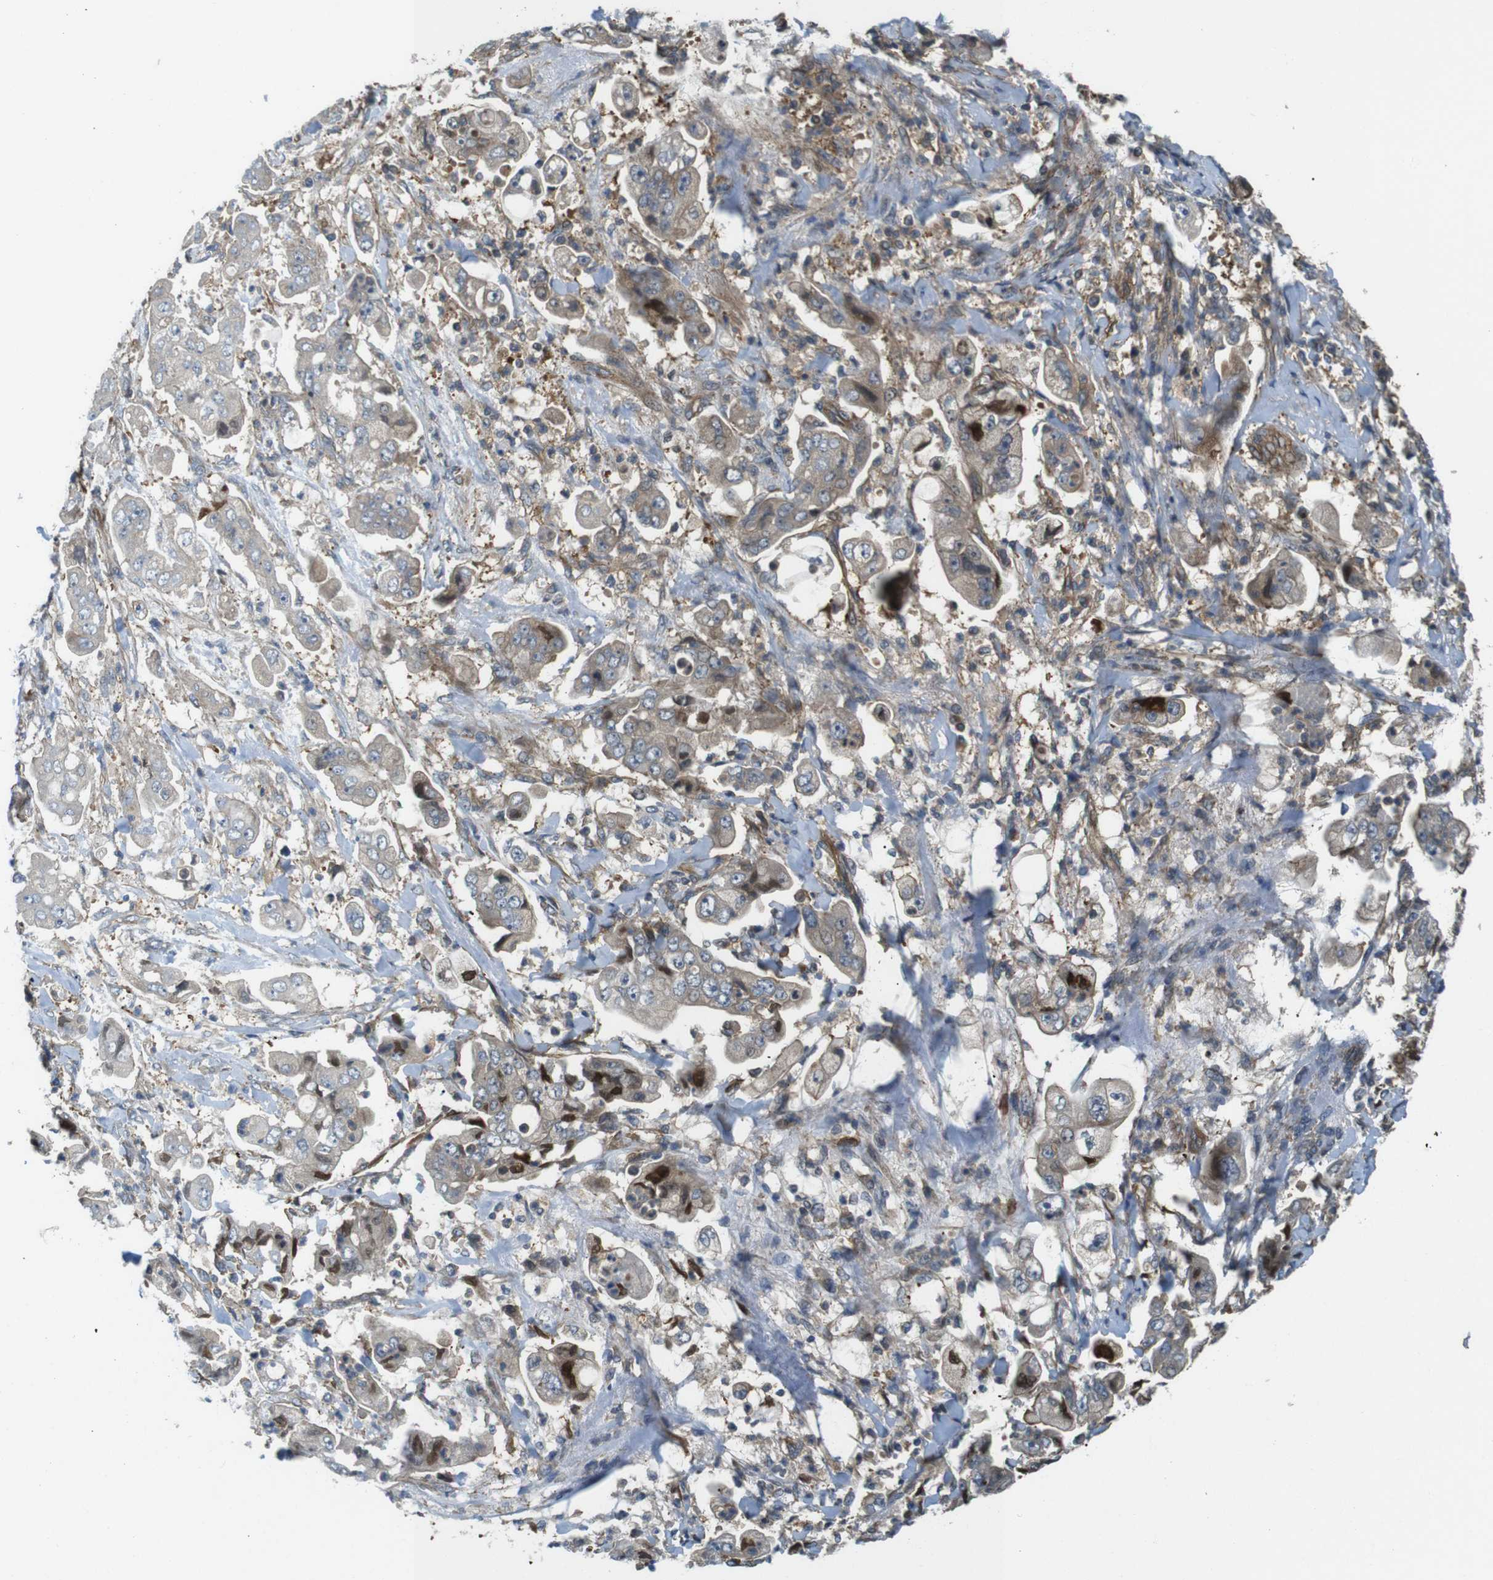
{"staining": {"intensity": "moderate", "quantity": "25%-75%", "location": "cytoplasmic/membranous"}, "tissue": "stomach cancer", "cell_type": "Tumor cells", "image_type": "cancer", "snomed": [{"axis": "morphology", "description": "Adenocarcinoma, NOS"}, {"axis": "topography", "description": "Stomach"}], "caption": "Human adenocarcinoma (stomach) stained for a protein (brown) demonstrates moderate cytoplasmic/membranous positive expression in about 25%-75% of tumor cells.", "gene": "TSC1", "patient": {"sex": "male", "age": 62}}